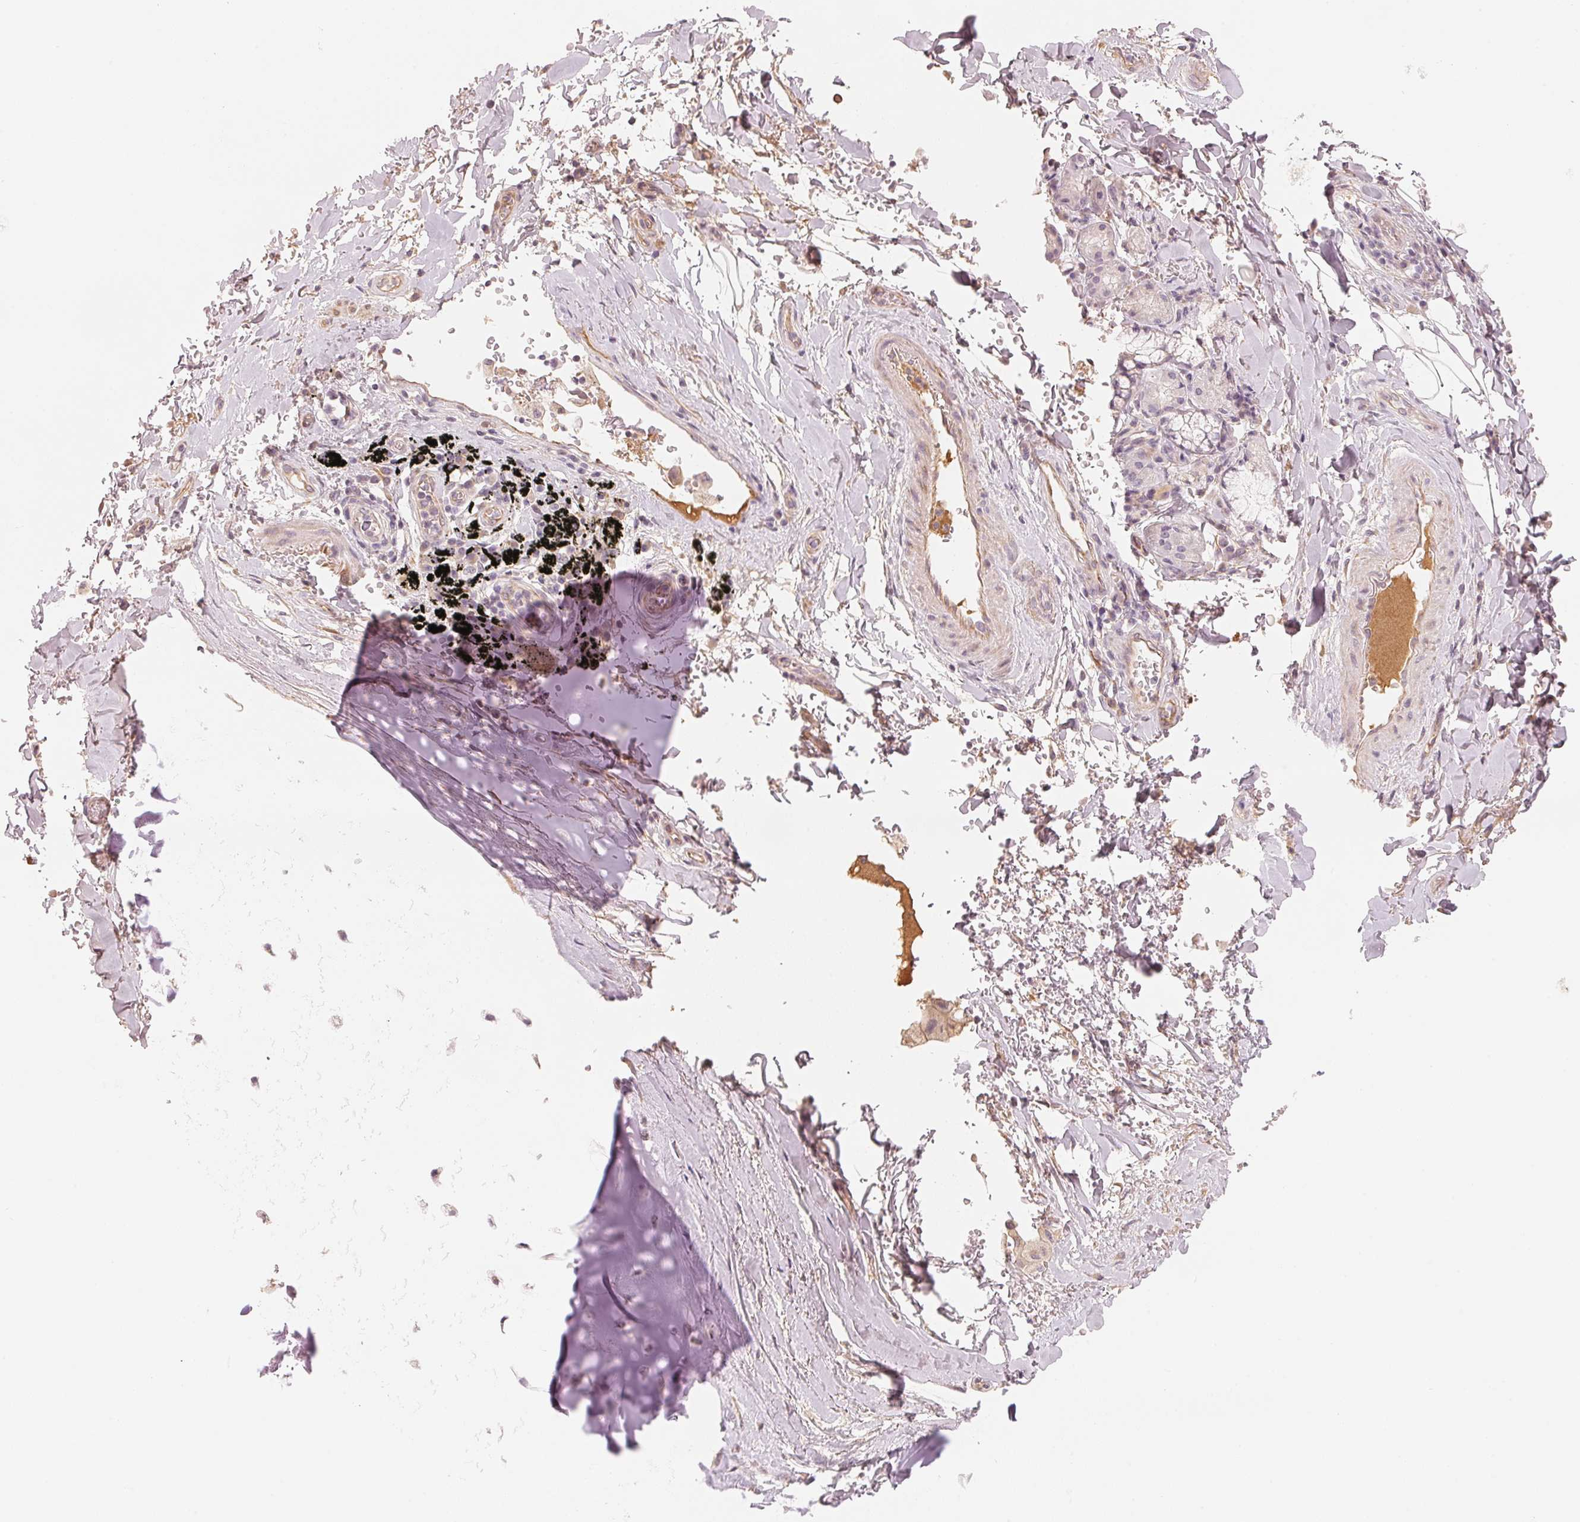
{"staining": {"intensity": "negative", "quantity": "none", "location": "none"}, "tissue": "adipose tissue", "cell_type": "Adipocytes", "image_type": "normal", "snomed": [{"axis": "morphology", "description": "Normal tissue, NOS"}, {"axis": "topography", "description": "Cartilage tissue"}, {"axis": "topography", "description": "Bronchus"}], "caption": "Protein analysis of benign adipose tissue shows no significant staining in adipocytes.", "gene": "CFHR2", "patient": {"sex": "male", "age": 64}}